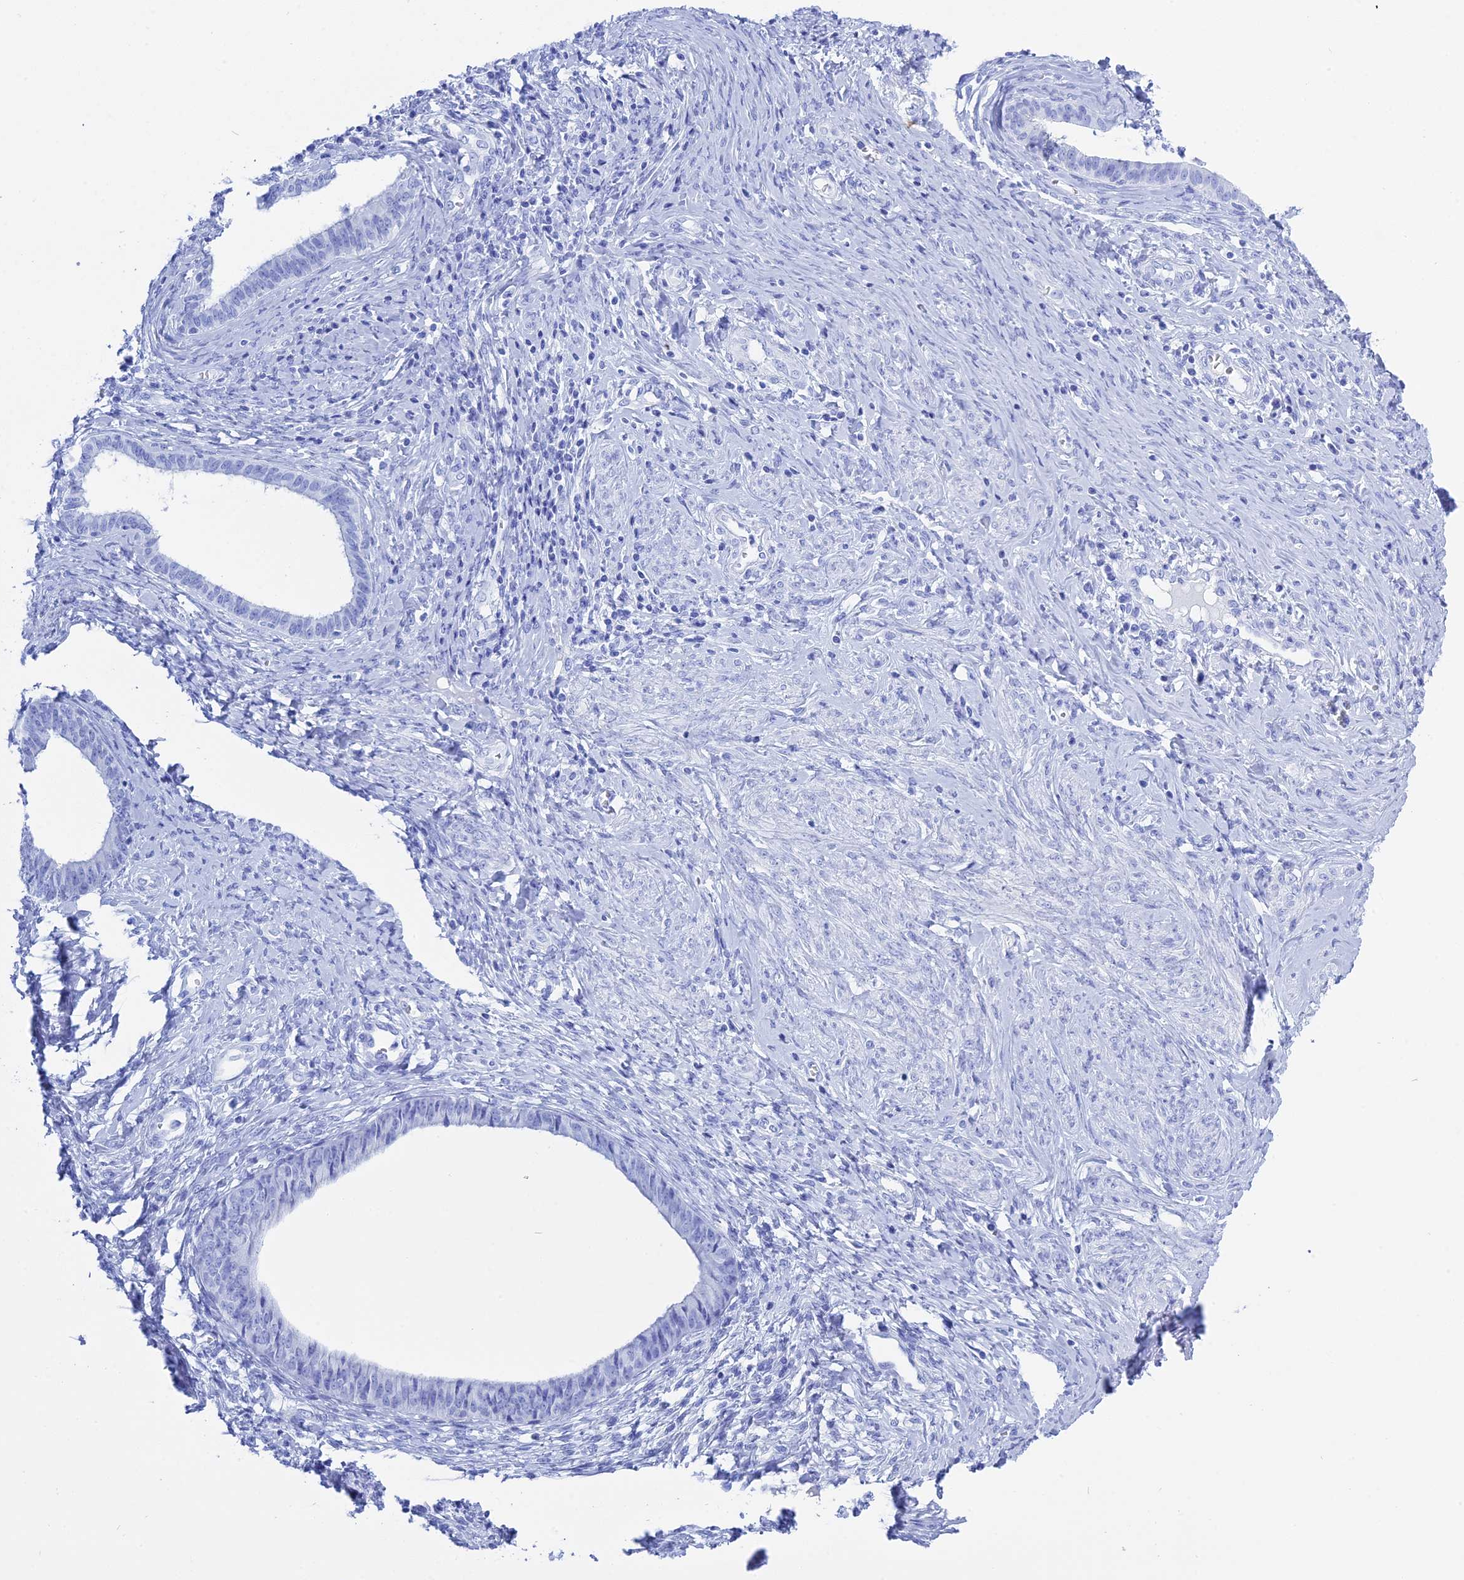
{"staining": {"intensity": "negative", "quantity": "none", "location": "none"}, "tissue": "endometrial cancer", "cell_type": "Tumor cells", "image_type": "cancer", "snomed": [{"axis": "morphology", "description": "Adenocarcinoma, NOS"}, {"axis": "topography", "description": "Endometrium"}], "caption": "Endometrial cancer (adenocarcinoma) was stained to show a protein in brown. There is no significant expression in tumor cells.", "gene": "ADGRA1", "patient": {"sex": "female", "age": 79}}